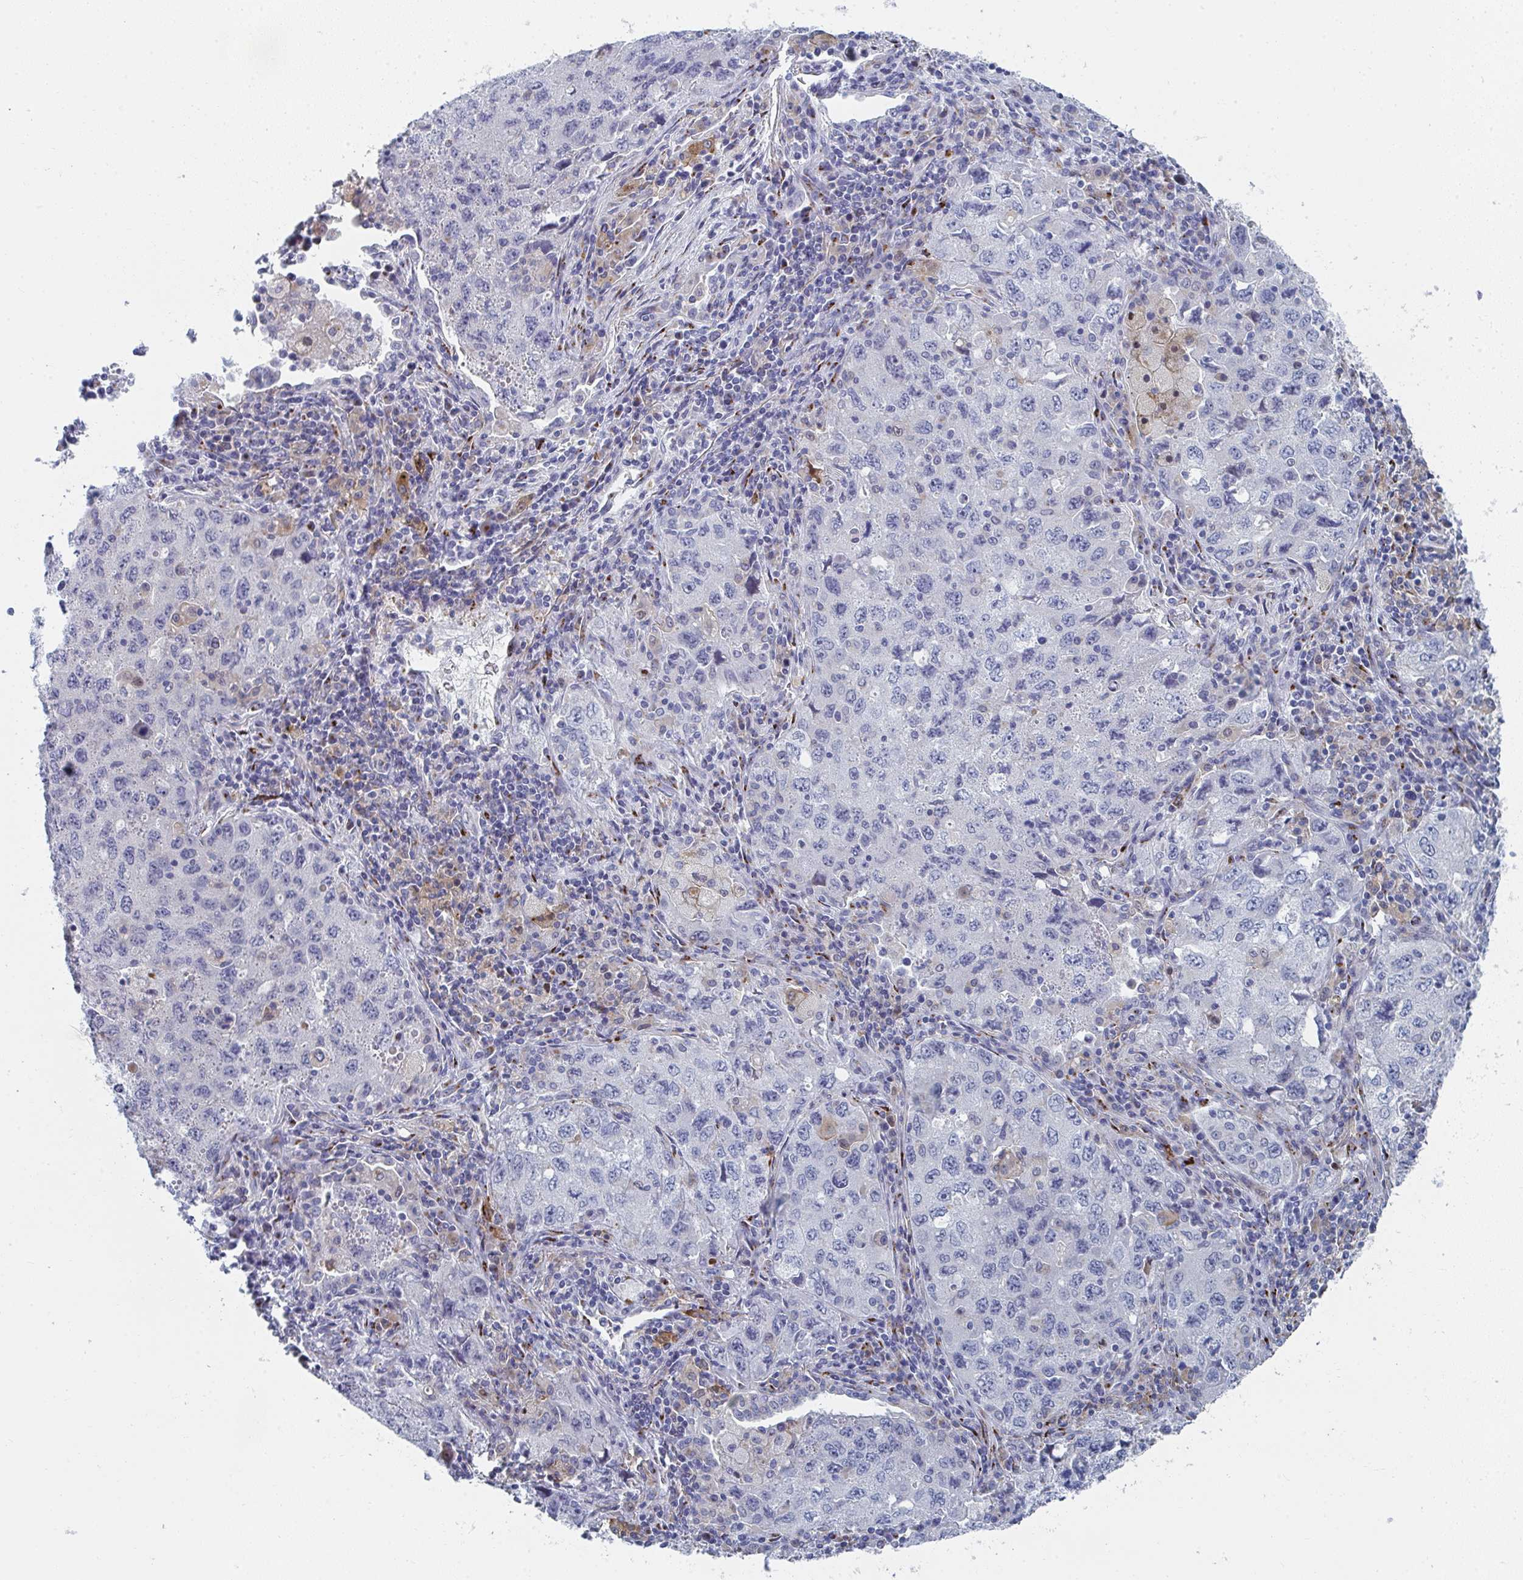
{"staining": {"intensity": "negative", "quantity": "none", "location": "none"}, "tissue": "lung cancer", "cell_type": "Tumor cells", "image_type": "cancer", "snomed": [{"axis": "morphology", "description": "Adenocarcinoma, NOS"}, {"axis": "topography", "description": "Lung"}], "caption": "DAB (3,3'-diaminobenzidine) immunohistochemical staining of adenocarcinoma (lung) exhibits no significant positivity in tumor cells. Nuclei are stained in blue.", "gene": "PSMG1", "patient": {"sex": "female", "age": 57}}